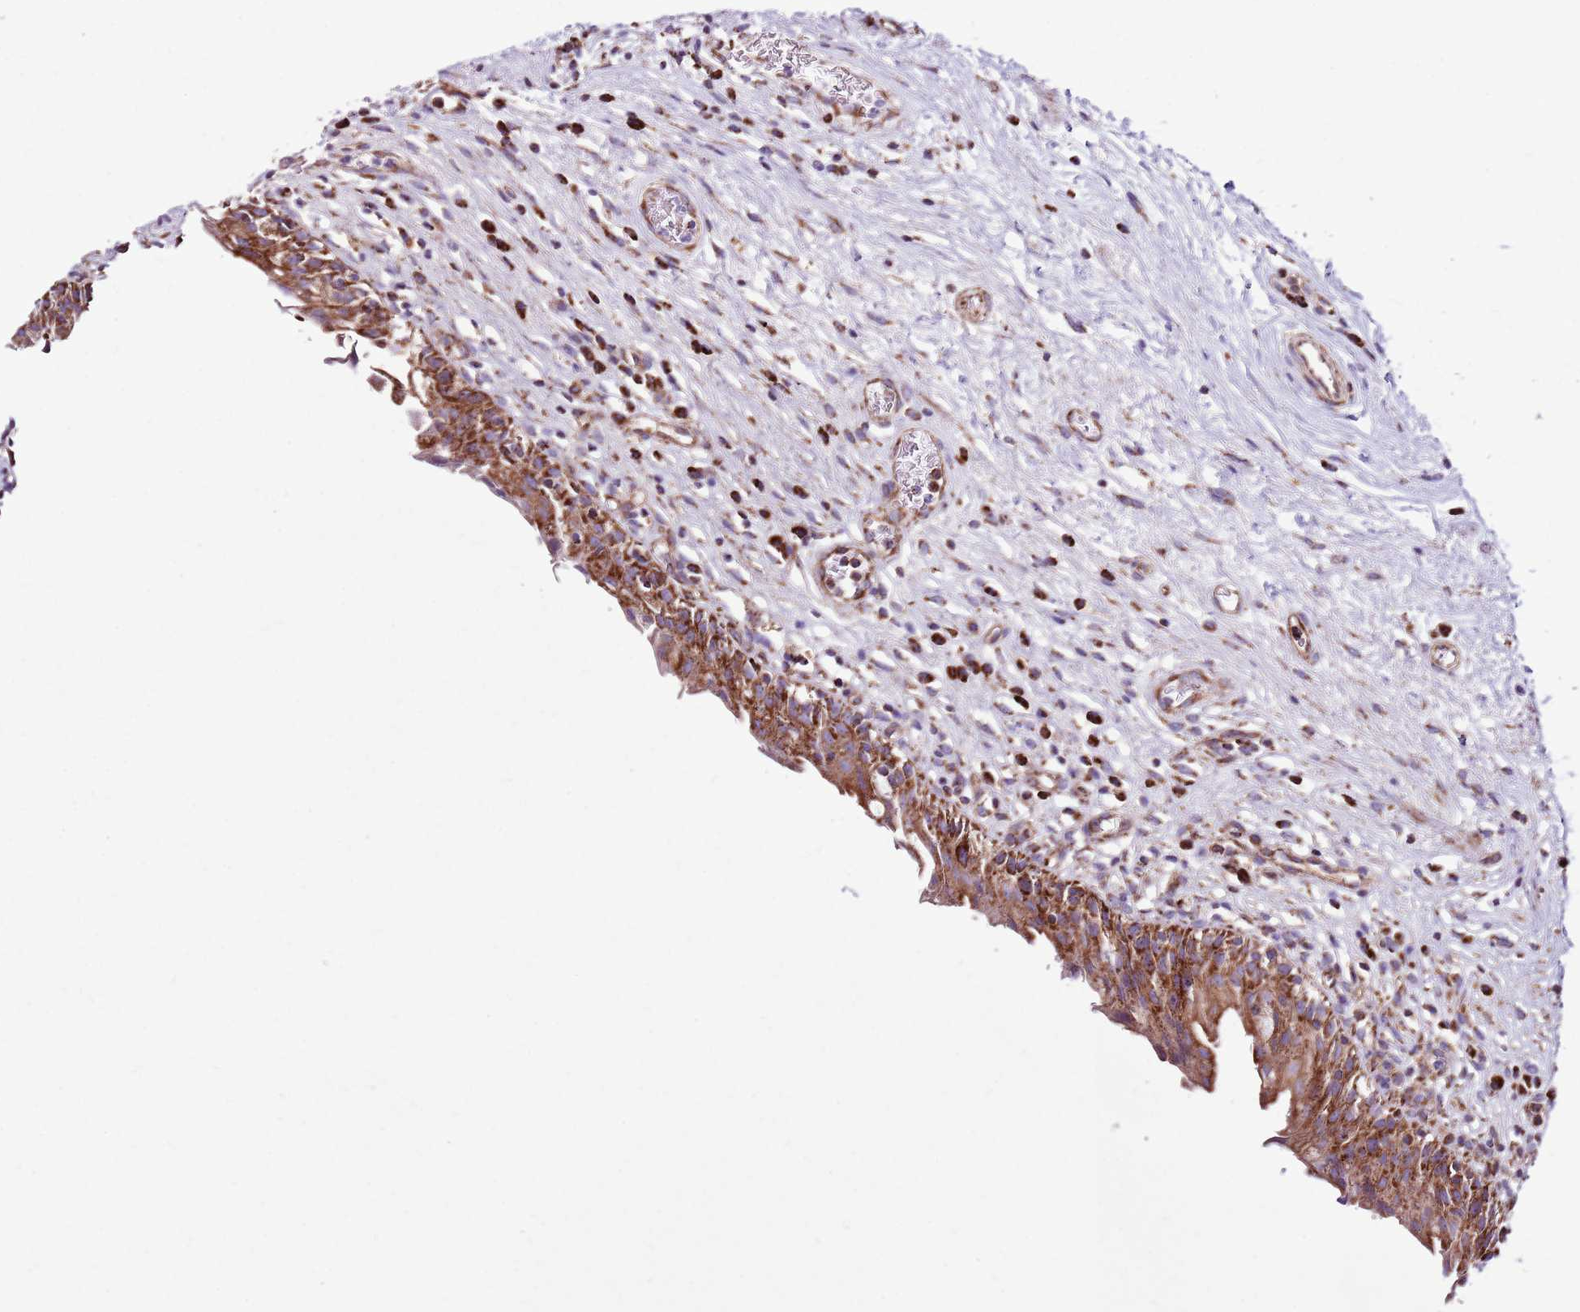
{"staining": {"intensity": "strong", "quantity": ">75%", "location": "cytoplasmic/membranous"}, "tissue": "urinary bladder", "cell_type": "Urothelial cells", "image_type": "normal", "snomed": [{"axis": "morphology", "description": "Normal tissue, NOS"}, {"axis": "morphology", "description": "Inflammation, NOS"}, {"axis": "topography", "description": "Urinary bladder"}], "caption": "Immunohistochemistry (IHC) of unremarkable human urinary bladder exhibits high levels of strong cytoplasmic/membranous positivity in about >75% of urothelial cells. Nuclei are stained in blue.", "gene": "HECTD4", "patient": {"sex": "male", "age": 63}}